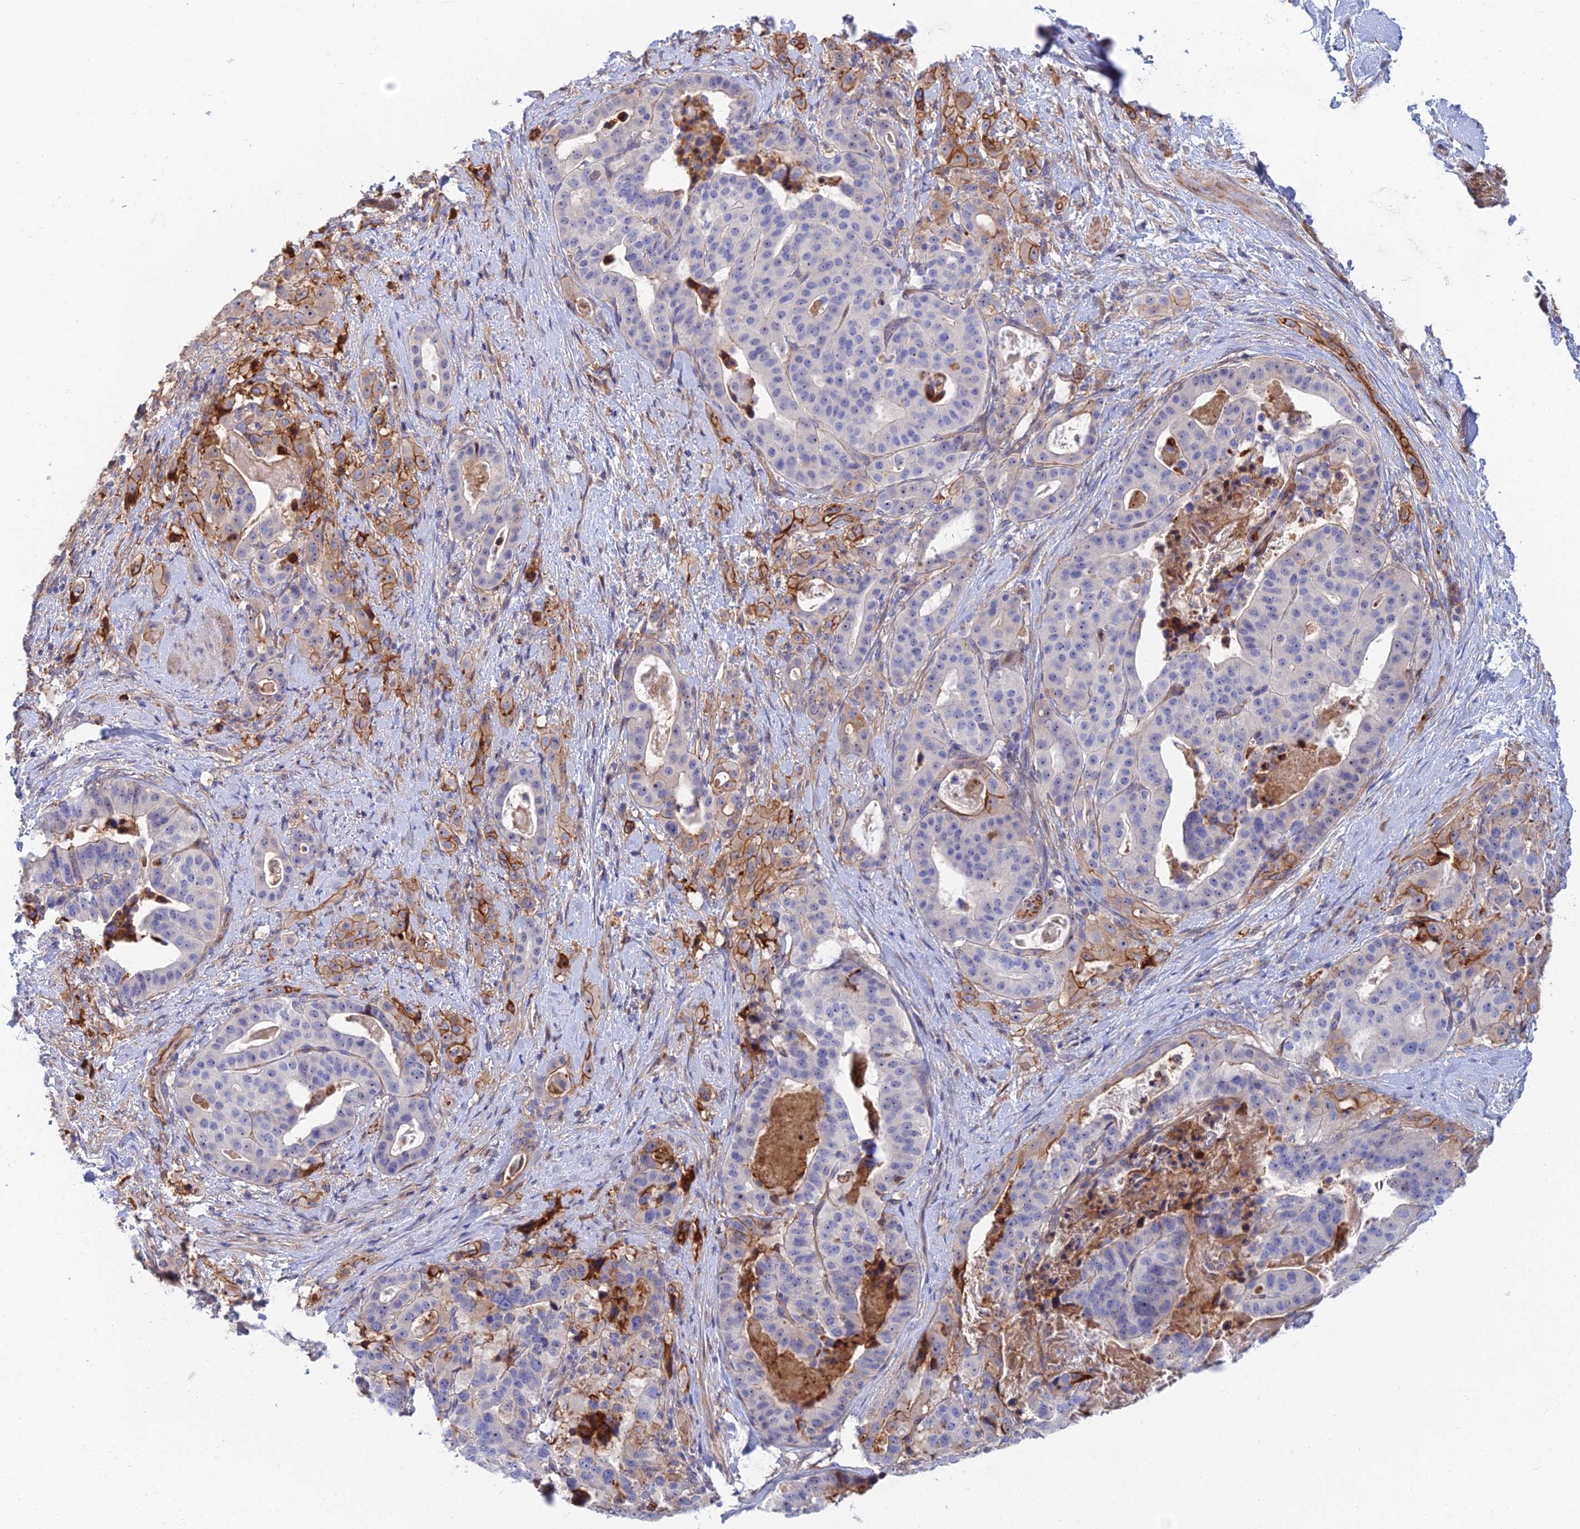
{"staining": {"intensity": "negative", "quantity": "none", "location": "none"}, "tissue": "stomach cancer", "cell_type": "Tumor cells", "image_type": "cancer", "snomed": [{"axis": "morphology", "description": "Adenocarcinoma, NOS"}, {"axis": "topography", "description": "Stomach"}], "caption": "A high-resolution micrograph shows immunohistochemistry staining of stomach cancer, which displays no significant expression in tumor cells.", "gene": "TRIM43B", "patient": {"sex": "male", "age": 48}}